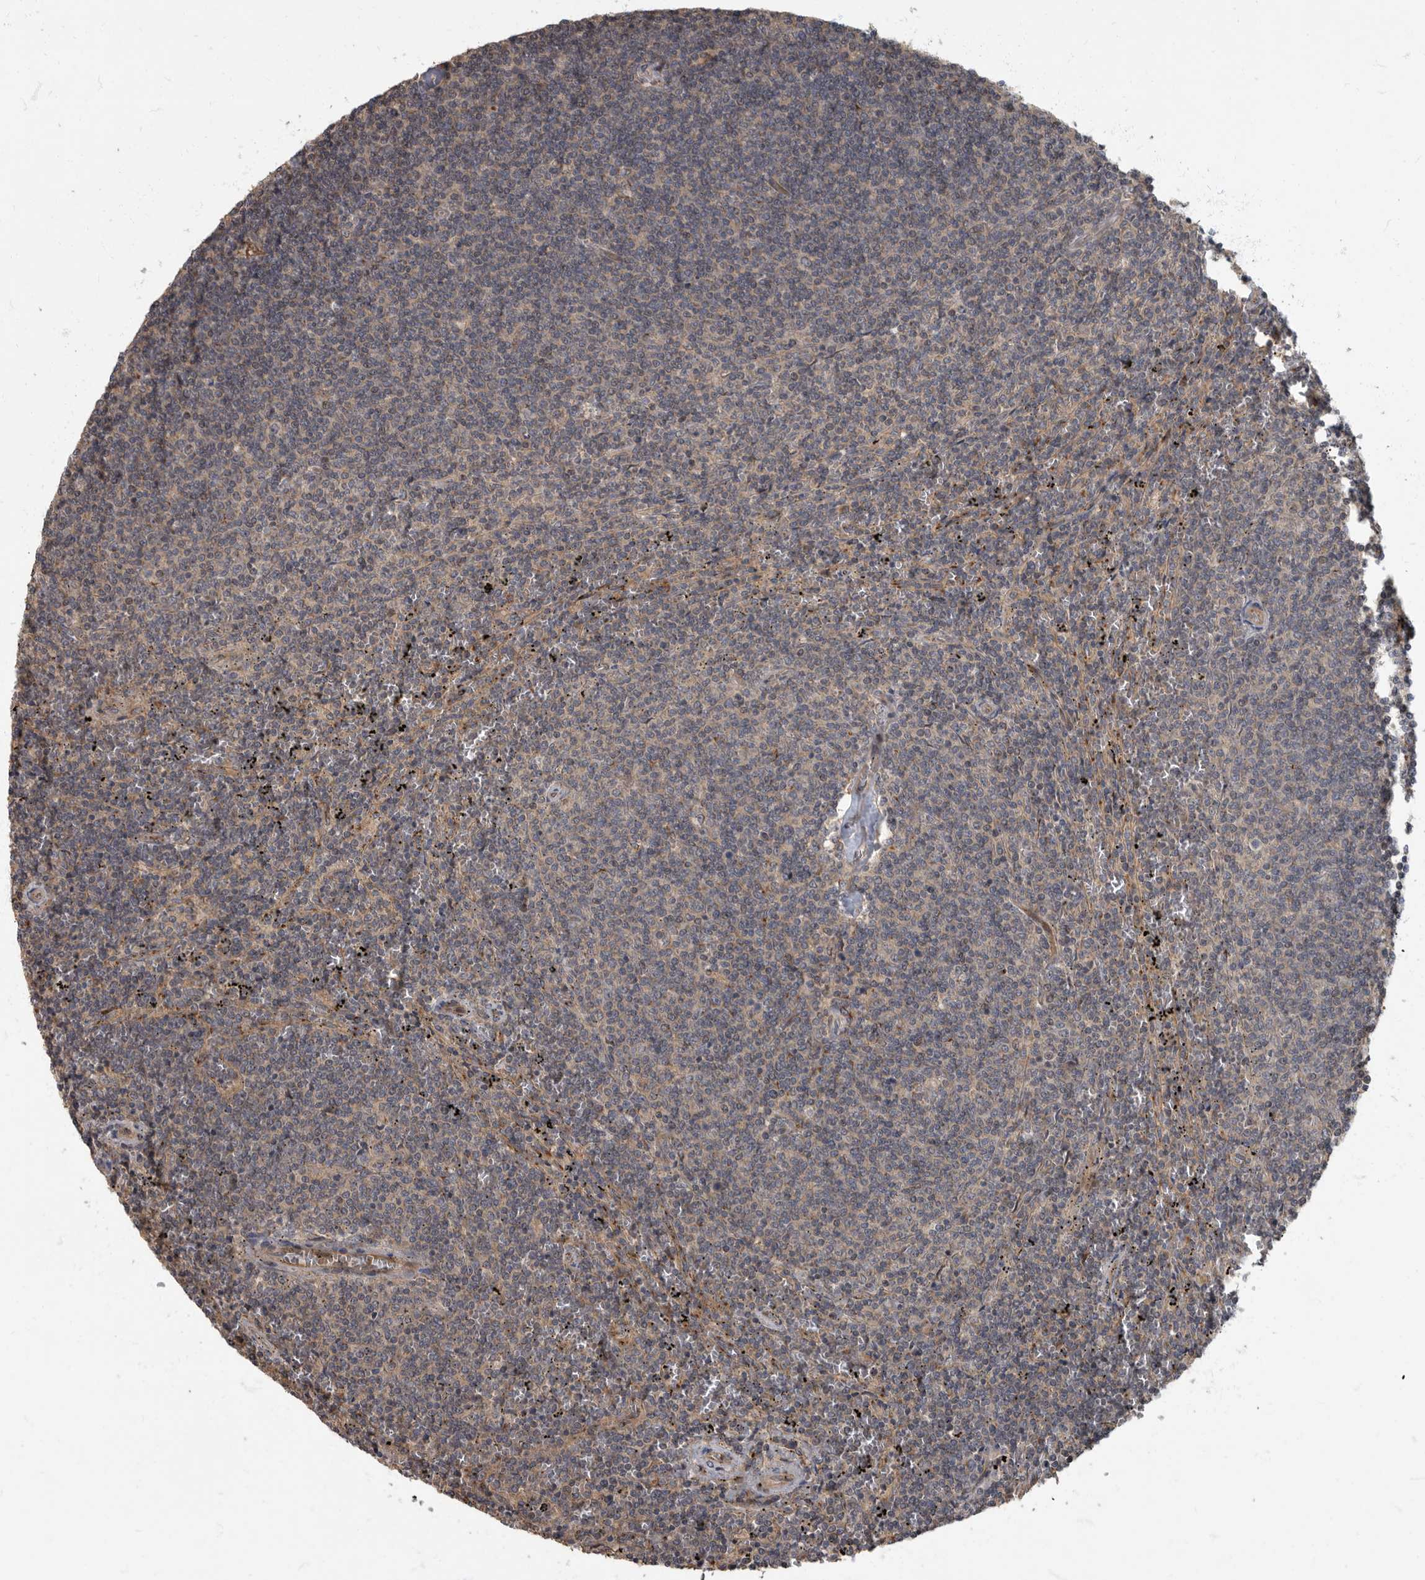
{"staining": {"intensity": "negative", "quantity": "none", "location": "none"}, "tissue": "lymphoma", "cell_type": "Tumor cells", "image_type": "cancer", "snomed": [{"axis": "morphology", "description": "Malignant lymphoma, non-Hodgkin's type, Low grade"}, {"axis": "topography", "description": "Spleen"}], "caption": "An immunohistochemistry histopathology image of malignant lymphoma, non-Hodgkin's type (low-grade) is shown. There is no staining in tumor cells of malignant lymphoma, non-Hodgkin's type (low-grade).", "gene": "IQCK", "patient": {"sex": "female", "age": 50}}